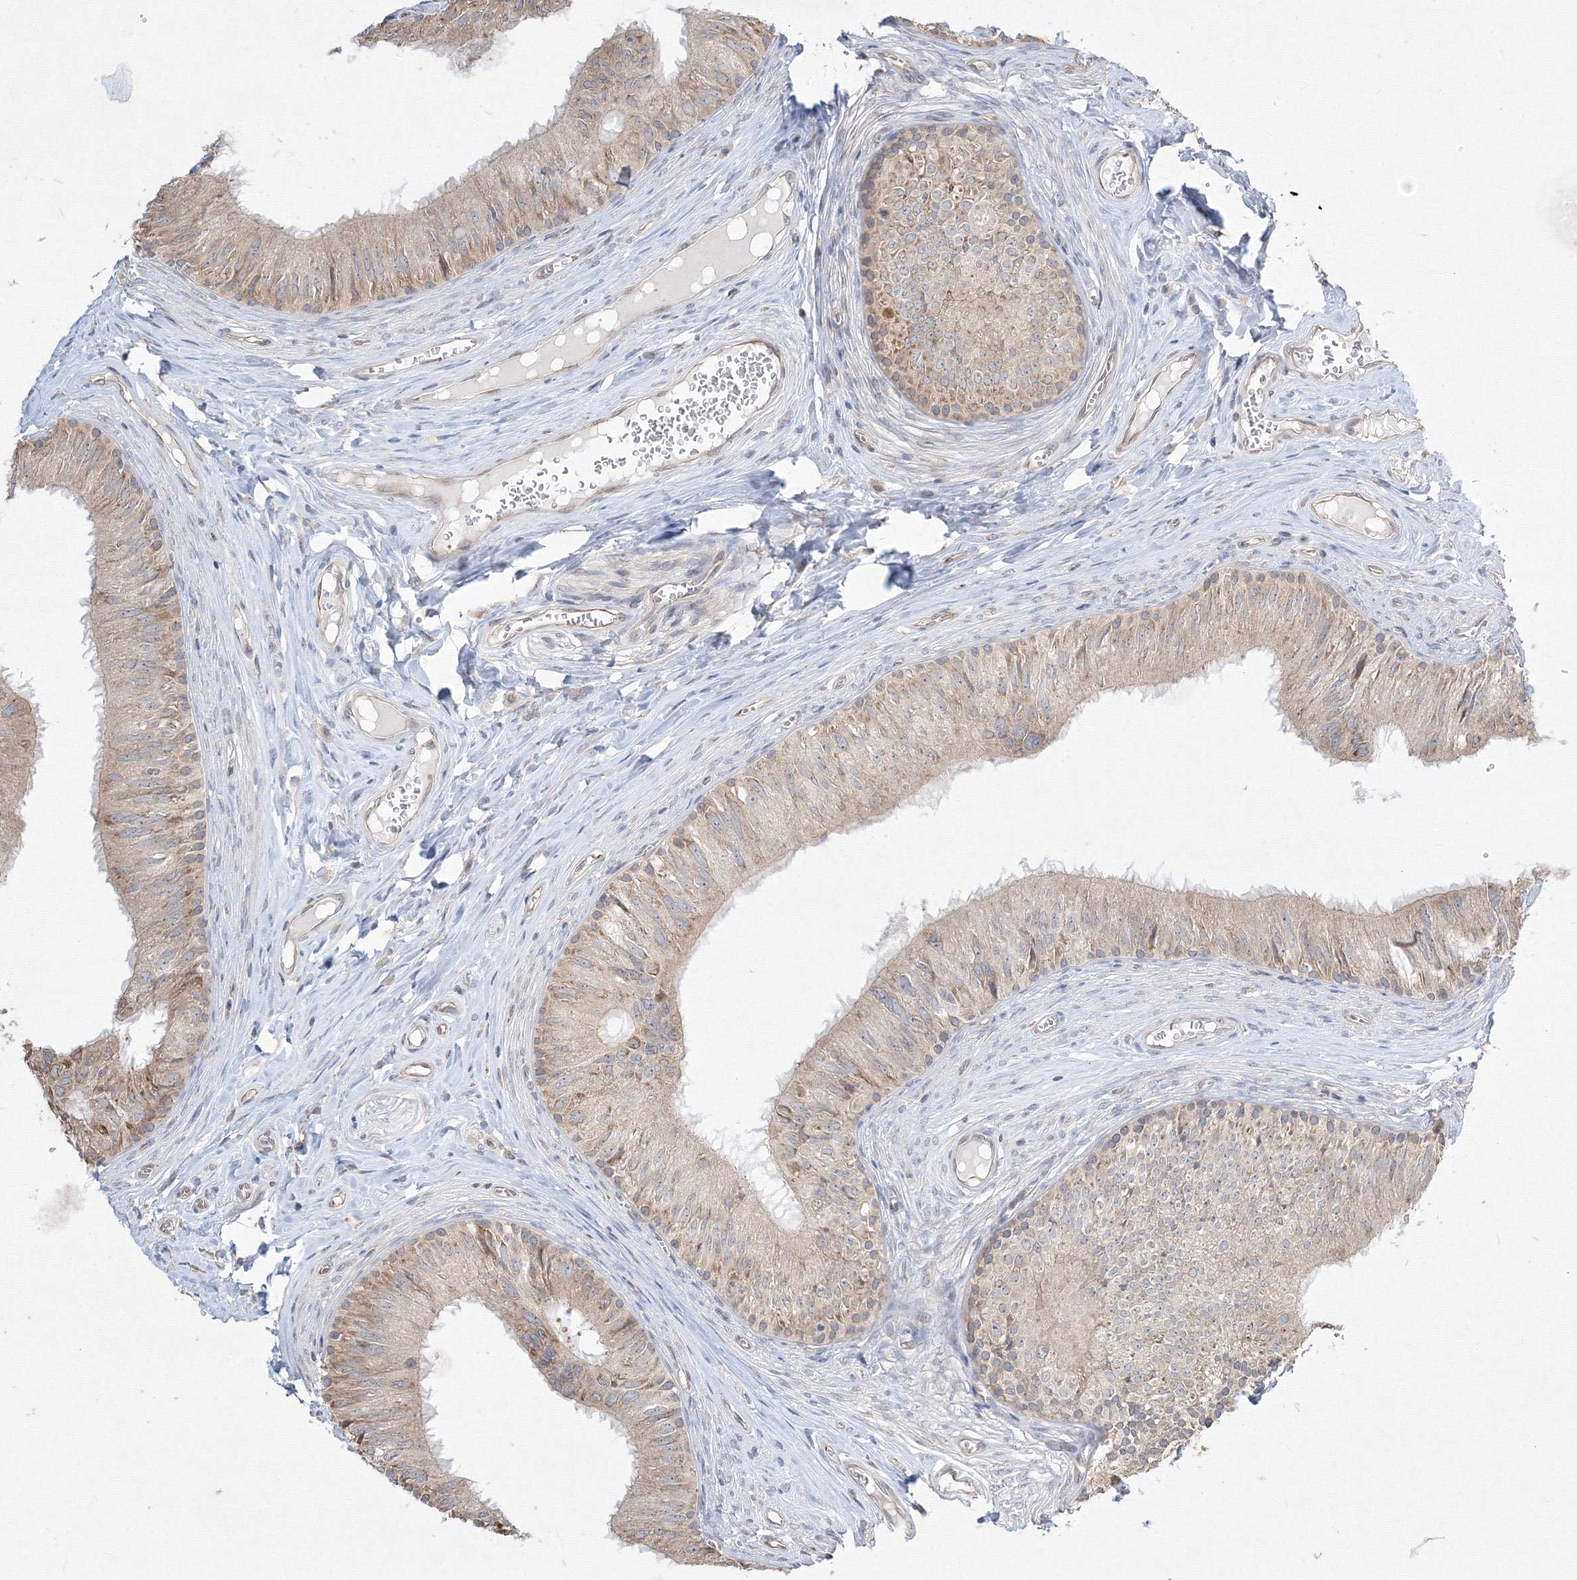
{"staining": {"intensity": "moderate", "quantity": "<25%", "location": "cytoplasmic/membranous"}, "tissue": "epididymis", "cell_type": "Glandular cells", "image_type": "normal", "snomed": [{"axis": "morphology", "description": "Normal tissue, NOS"}, {"axis": "topography", "description": "Epididymis"}], "caption": "Epididymis was stained to show a protein in brown. There is low levels of moderate cytoplasmic/membranous expression in about <25% of glandular cells. The protein of interest is stained brown, and the nuclei are stained in blue (DAB IHC with brightfield microscopy, high magnification).", "gene": "FBXL8", "patient": {"sex": "male", "age": 46}}